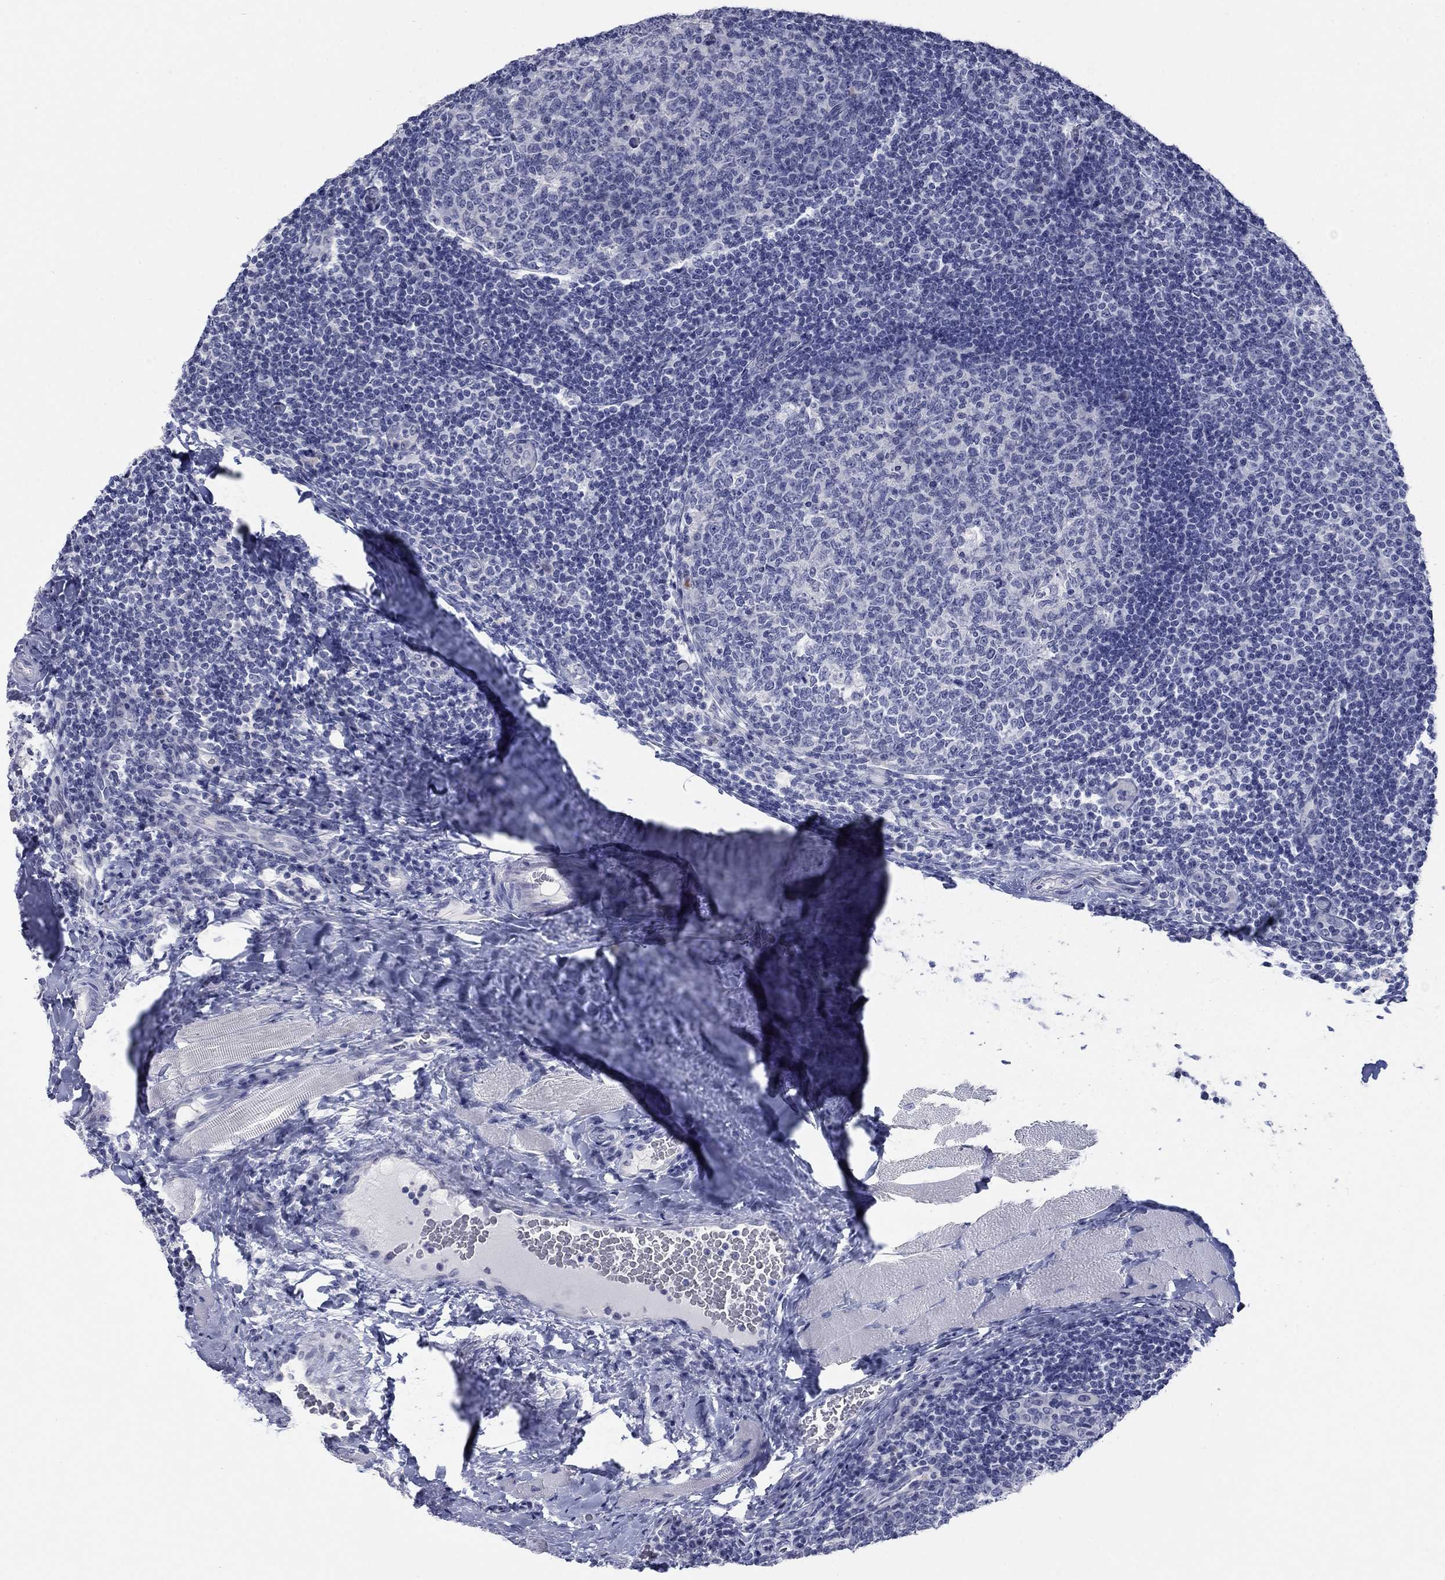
{"staining": {"intensity": "negative", "quantity": "none", "location": "none"}, "tissue": "tonsil", "cell_type": "Germinal center cells", "image_type": "normal", "snomed": [{"axis": "morphology", "description": "Normal tissue, NOS"}, {"axis": "topography", "description": "Tonsil"}], "caption": "Histopathology image shows no protein expression in germinal center cells of benign tonsil.", "gene": "ATP6V1G2", "patient": {"sex": "male", "age": 17}}